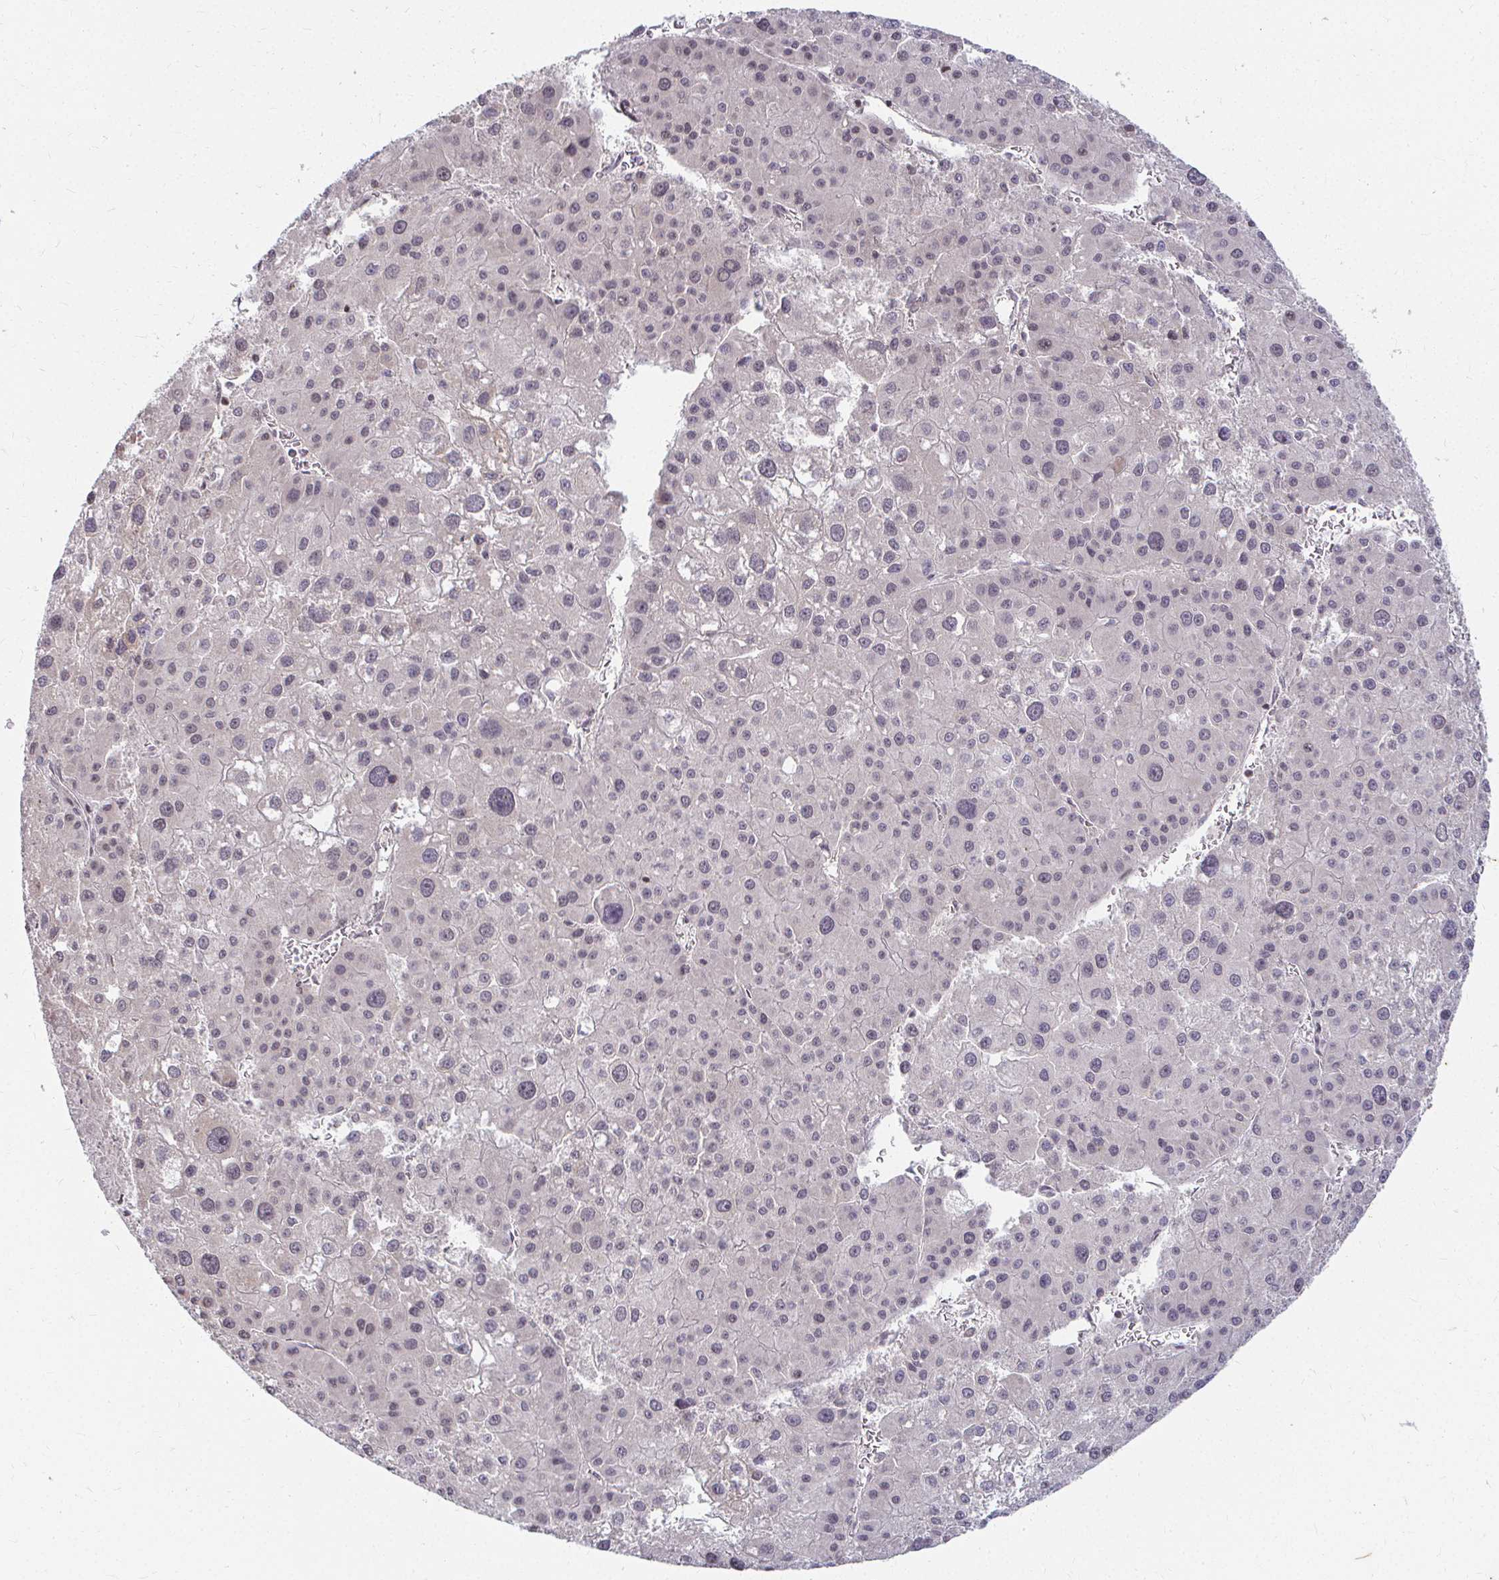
{"staining": {"intensity": "negative", "quantity": "none", "location": "none"}, "tissue": "liver cancer", "cell_type": "Tumor cells", "image_type": "cancer", "snomed": [{"axis": "morphology", "description": "Carcinoma, Hepatocellular, NOS"}, {"axis": "topography", "description": "Liver"}], "caption": "The histopathology image displays no staining of tumor cells in hepatocellular carcinoma (liver).", "gene": "ANK3", "patient": {"sex": "male", "age": 73}}